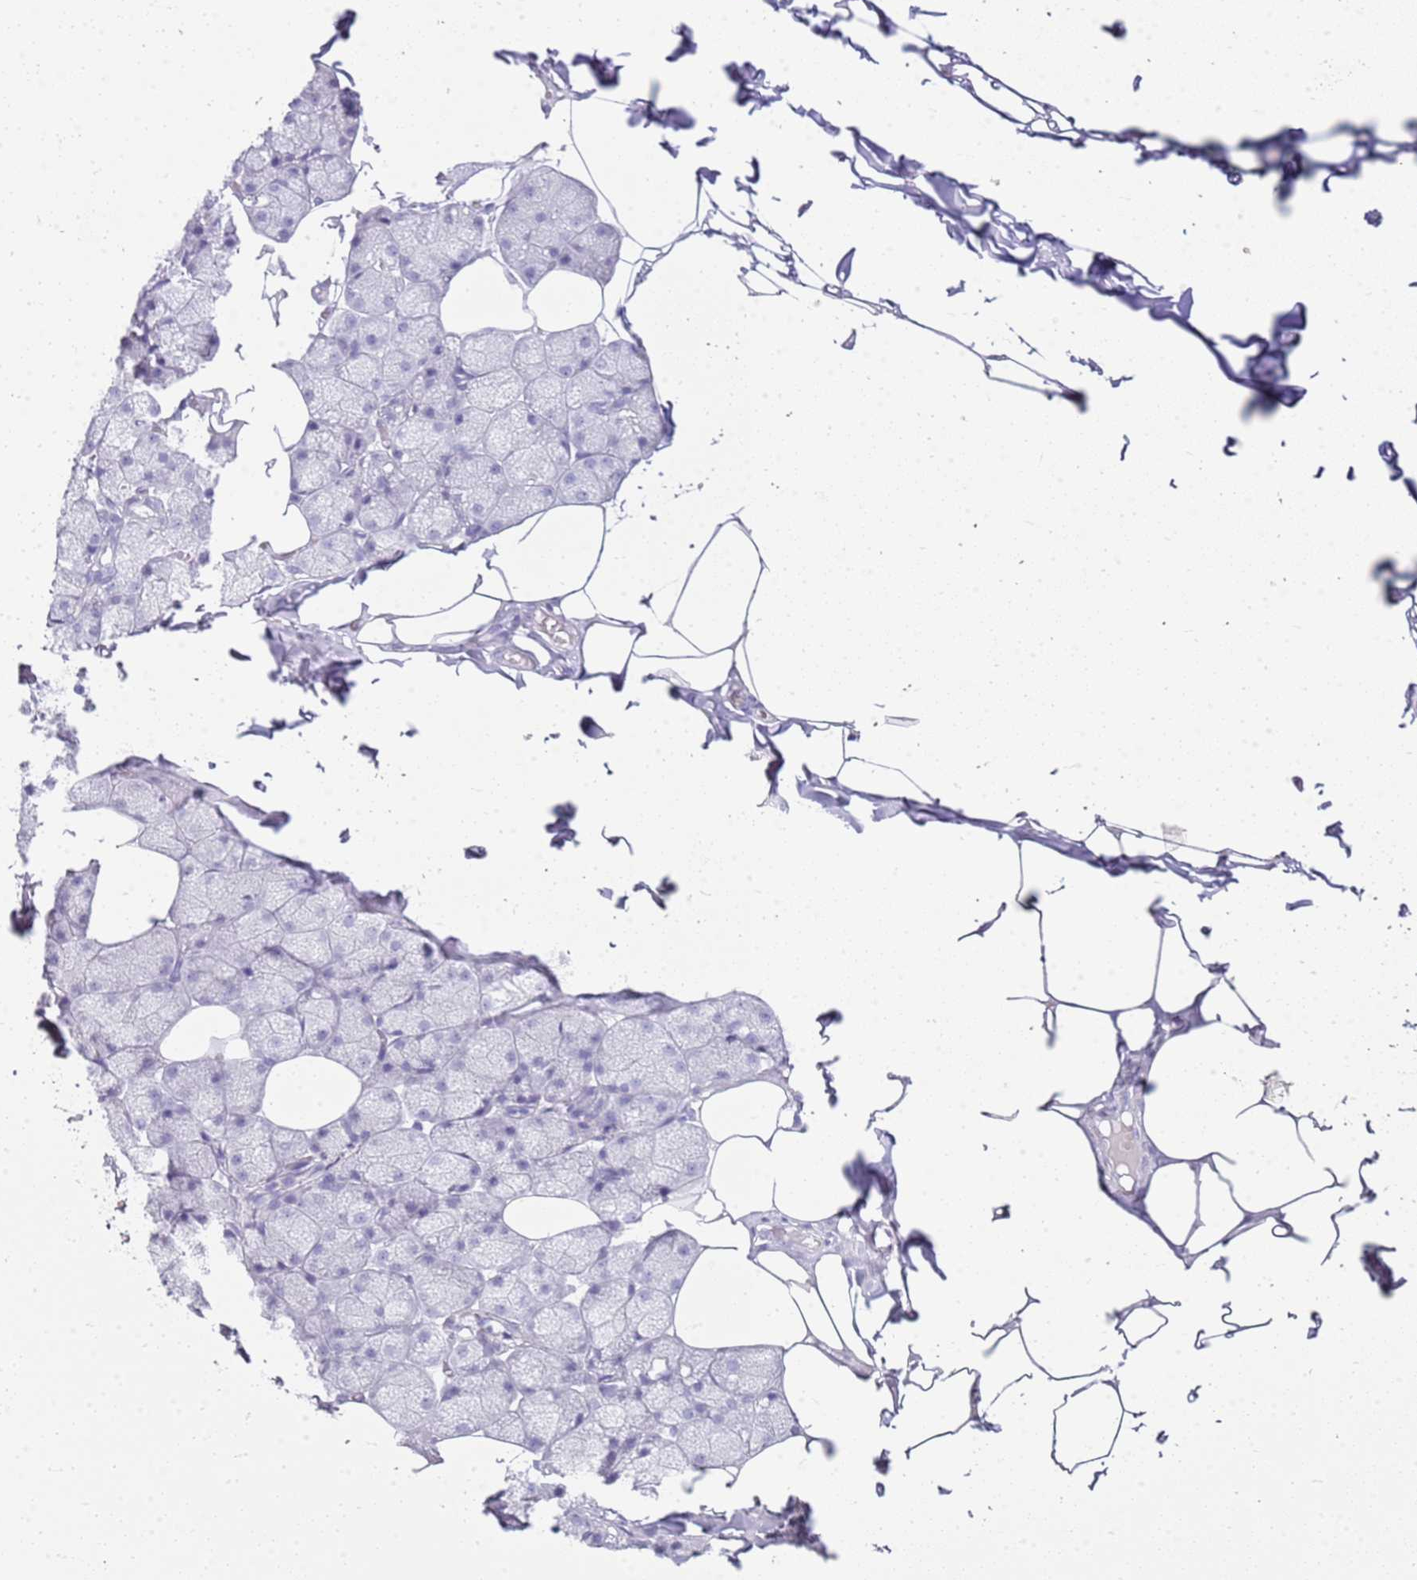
{"staining": {"intensity": "negative", "quantity": "none", "location": "none"}, "tissue": "adipose tissue", "cell_type": "Adipocytes", "image_type": "normal", "snomed": [{"axis": "morphology", "description": "Normal tissue, NOS"}, {"axis": "topography", "description": "Salivary gland"}, {"axis": "topography", "description": "Peripheral nerve tissue"}], "caption": "Immunohistochemistry (IHC) micrograph of normal adipose tissue stained for a protein (brown), which demonstrates no staining in adipocytes.", "gene": "CA8", "patient": {"sex": "male", "age": 38}}